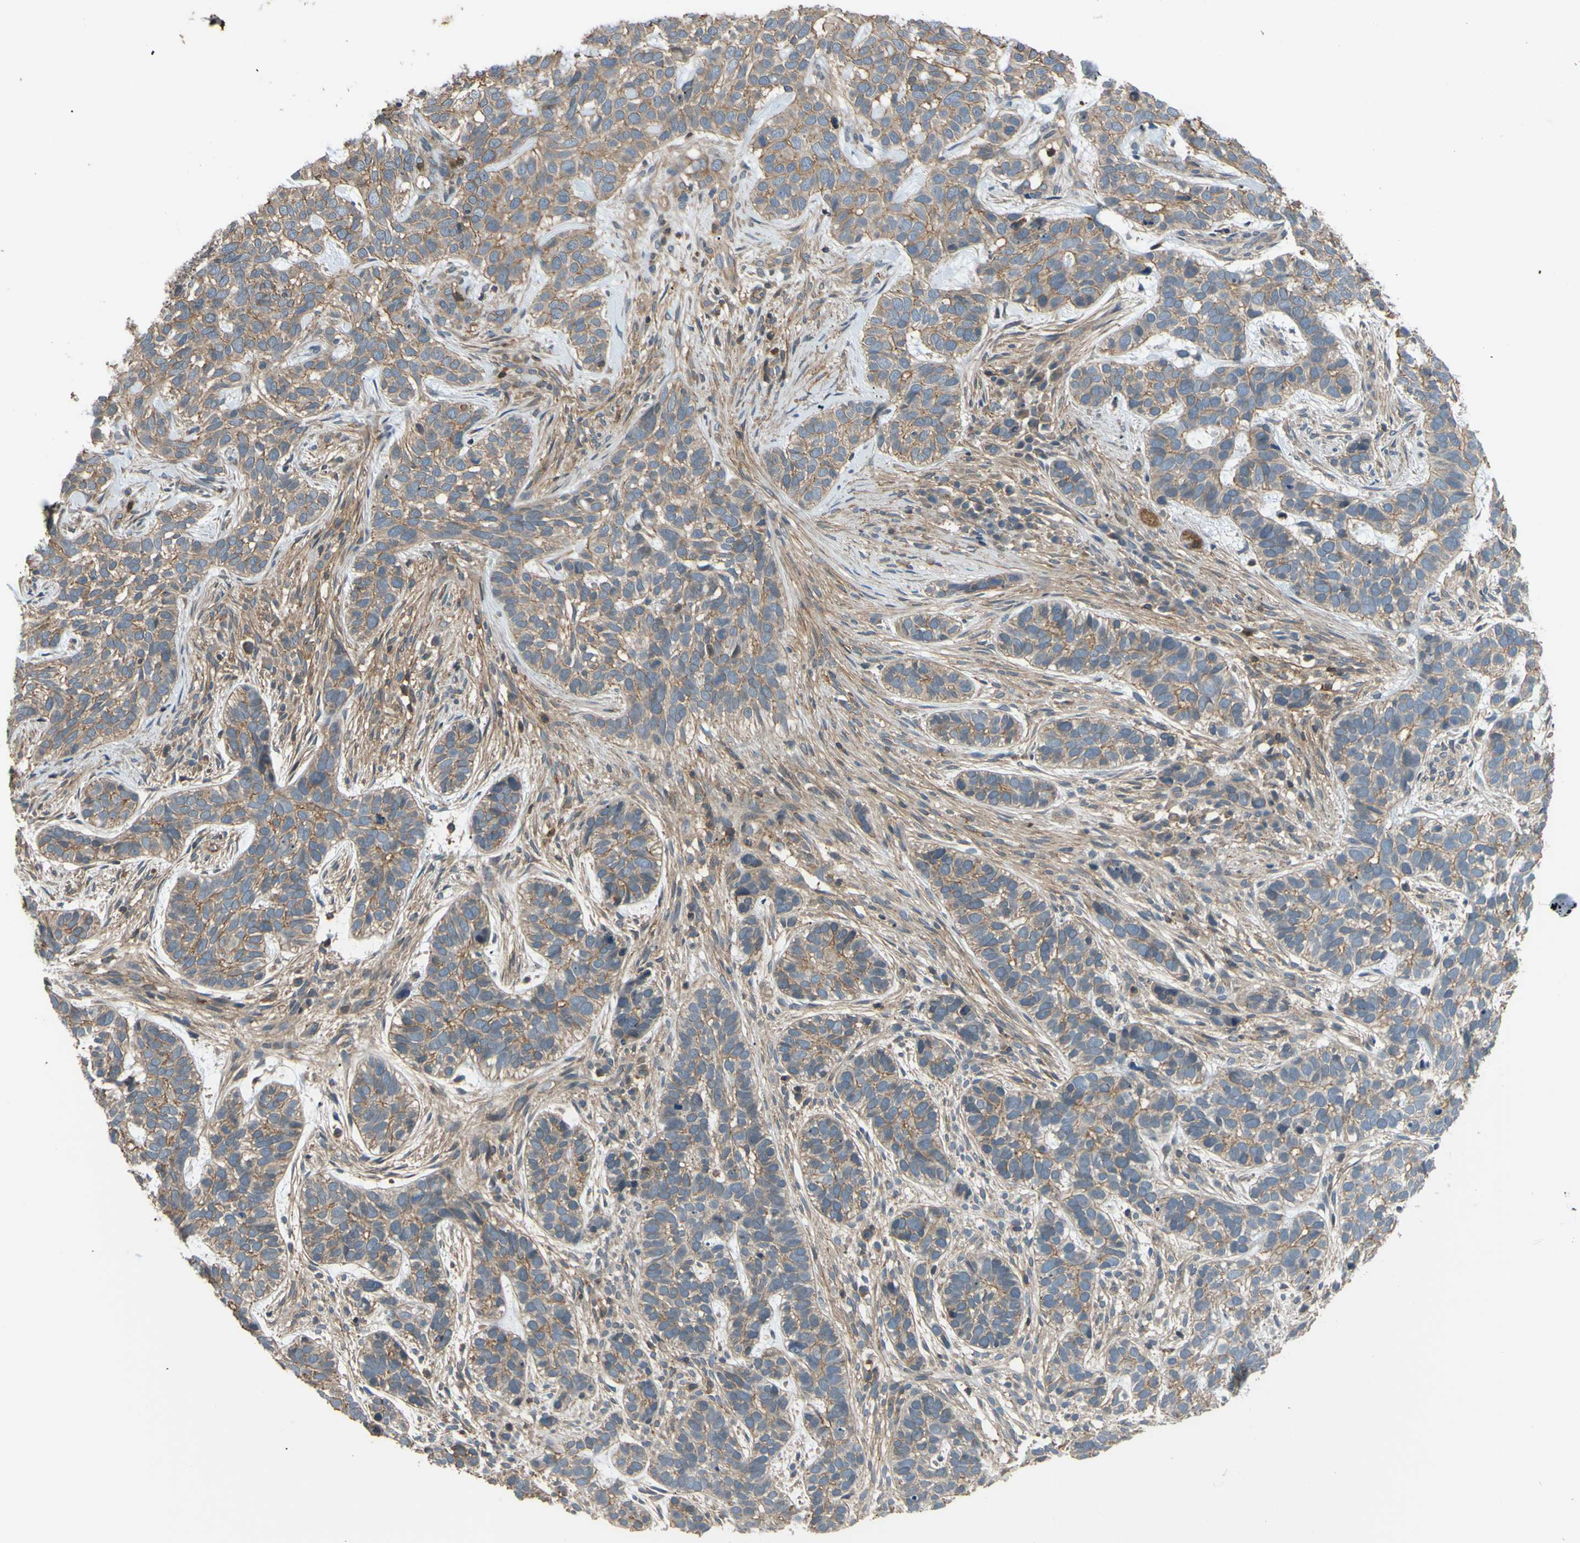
{"staining": {"intensity": "moderate", "quantity": ">75%", "location": "cytoplasmic/membranous"}, "tissue": "skin cancer", "cell_type": "Tumor cells", "image_type": "cancer", "snomed": [{"axis": "morphology", "description": "Basal cell carcinoma"}, {"axis": "topography", "description": "Skin"}], "caption": "Immunohistochemical staining of skin cancer (basal cell carcinoma) displays moderate cytoplasmic/membranous protein positivity in about >75% of tumor cells.", "gene": "ADD3", "patient": {"sex": "male", "age": 87}}